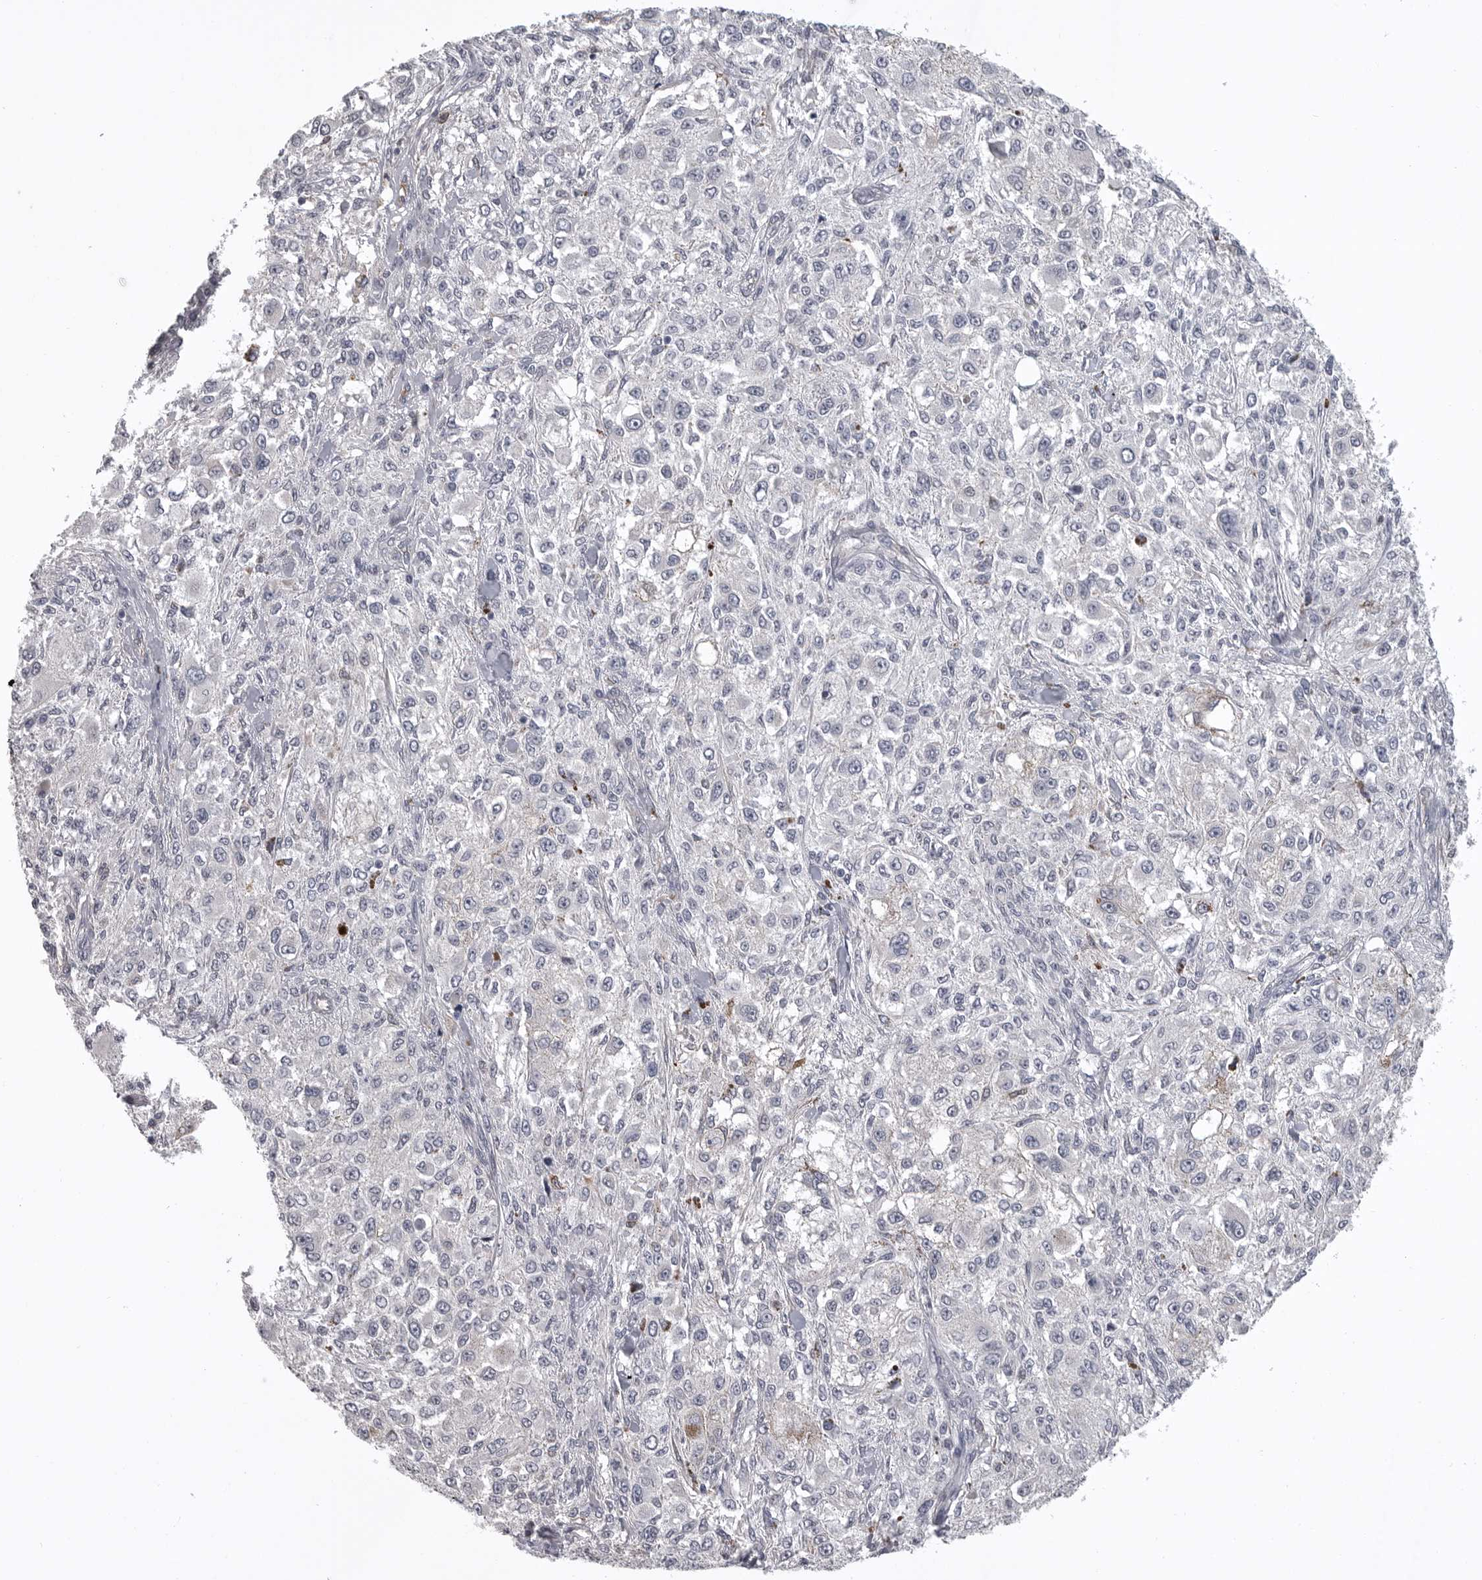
{"staining": {"intensity": "negative", "quantity": "none", "location": "none"}, "tissue": "melanoma", "cell_type": "Tumor cells", "image_type": "cancer", "snomed": [{"axis": "morphology", "description": "Necrosis, NOS"}, {"axis": "morphology", "description": "Malignant melanoma, NOS"}, {"axis": "topography", "description": "Skin"}], "caption": "Human malignant melanoma stained for a protein using IHC exhibits no staining in tumor cells.", "gene": "SERPING1", "patient": {"sex": "female", "age": 87}}